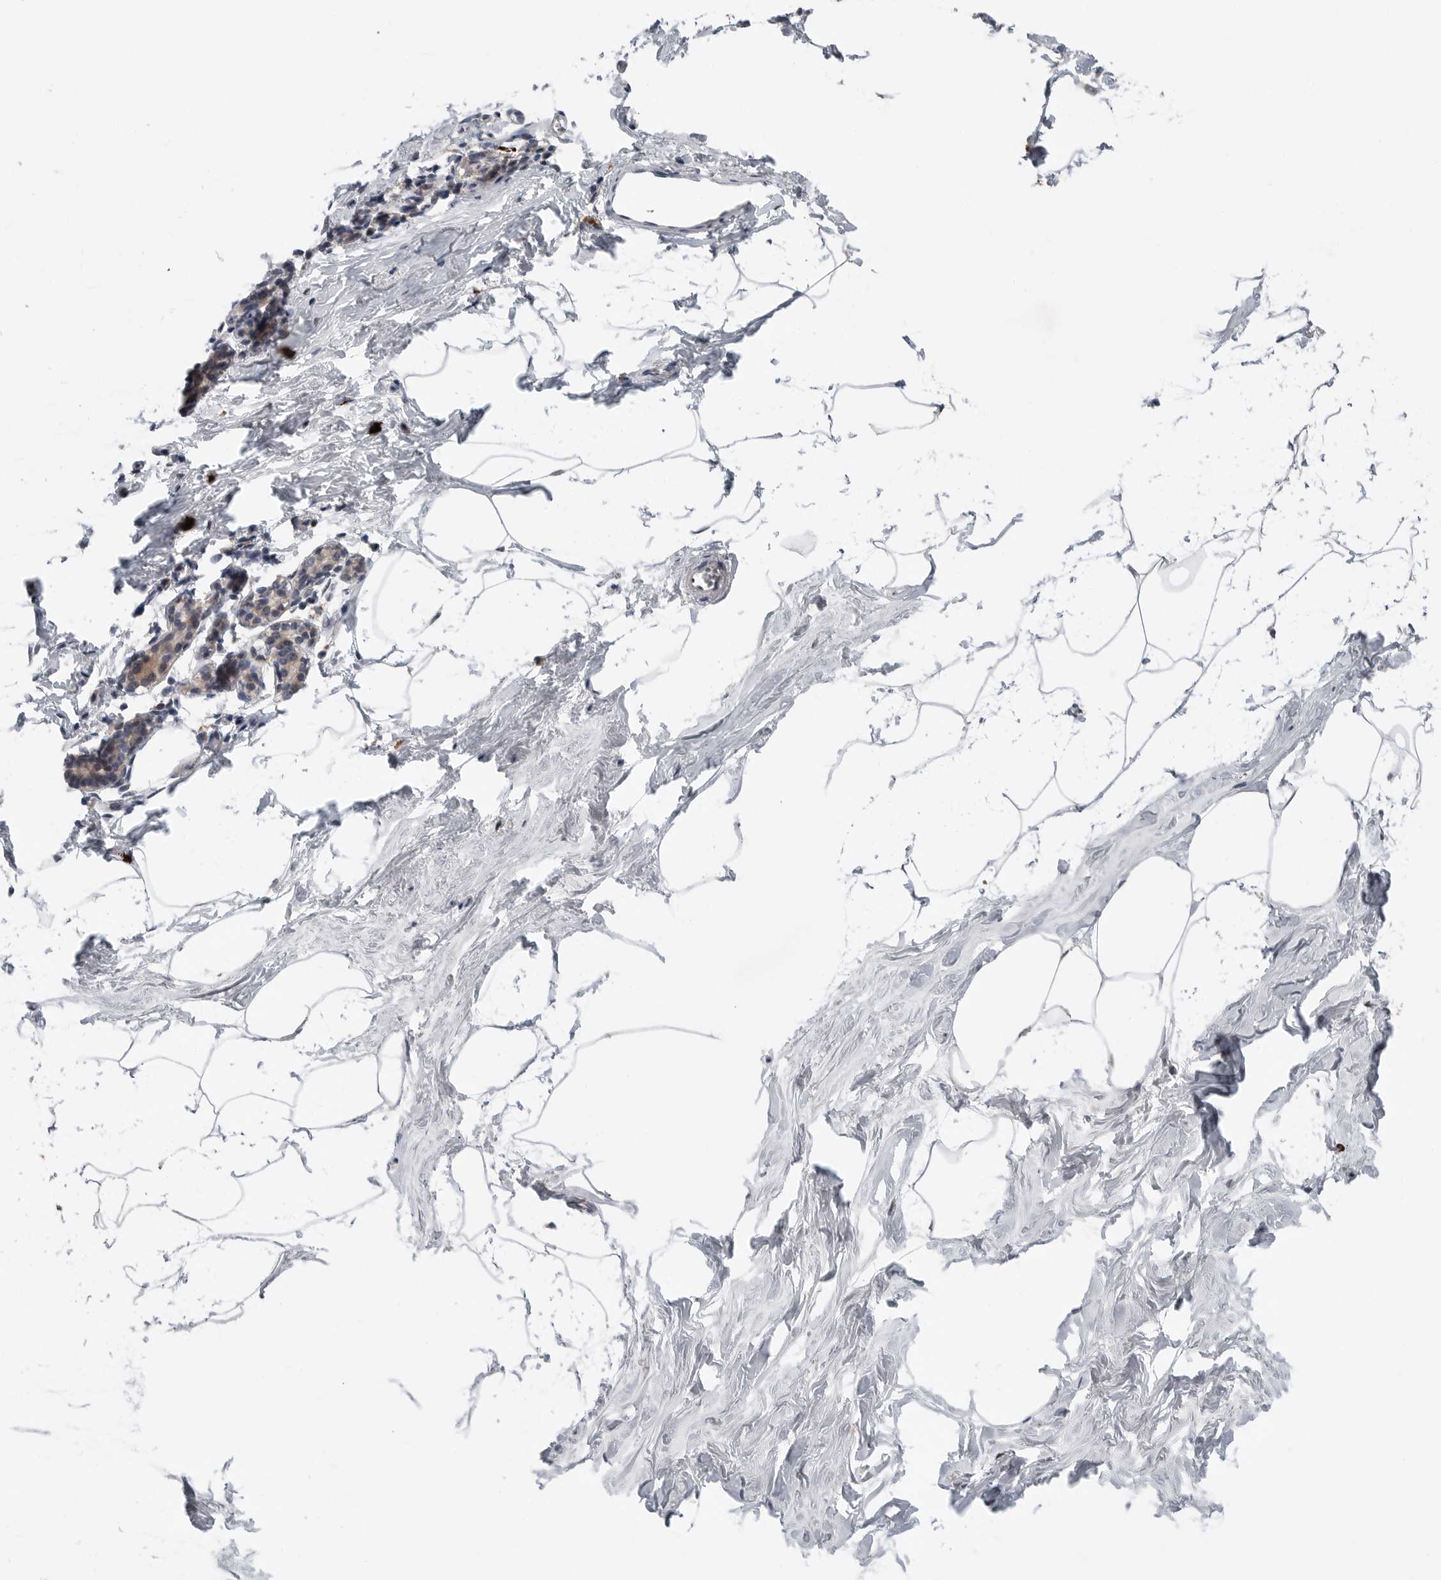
{"staining": {"intensity": "negative", "quantity": "none", "location": "none"}, "tissue": "breast", "cell_type": "Adipocytes", "image_type": "normal", "snomed": [{"axis": "morphology", "description": "Normal tissue, NOS"}, {"axis": "topography", "description": "Breast"}], "caption": "An immunohistochemistry (IHC) image of benign breast is shown. There is no staining in adipocytes of breast.", "gene": "SCP2", "patient": {"sex": "female", "age": 62}}